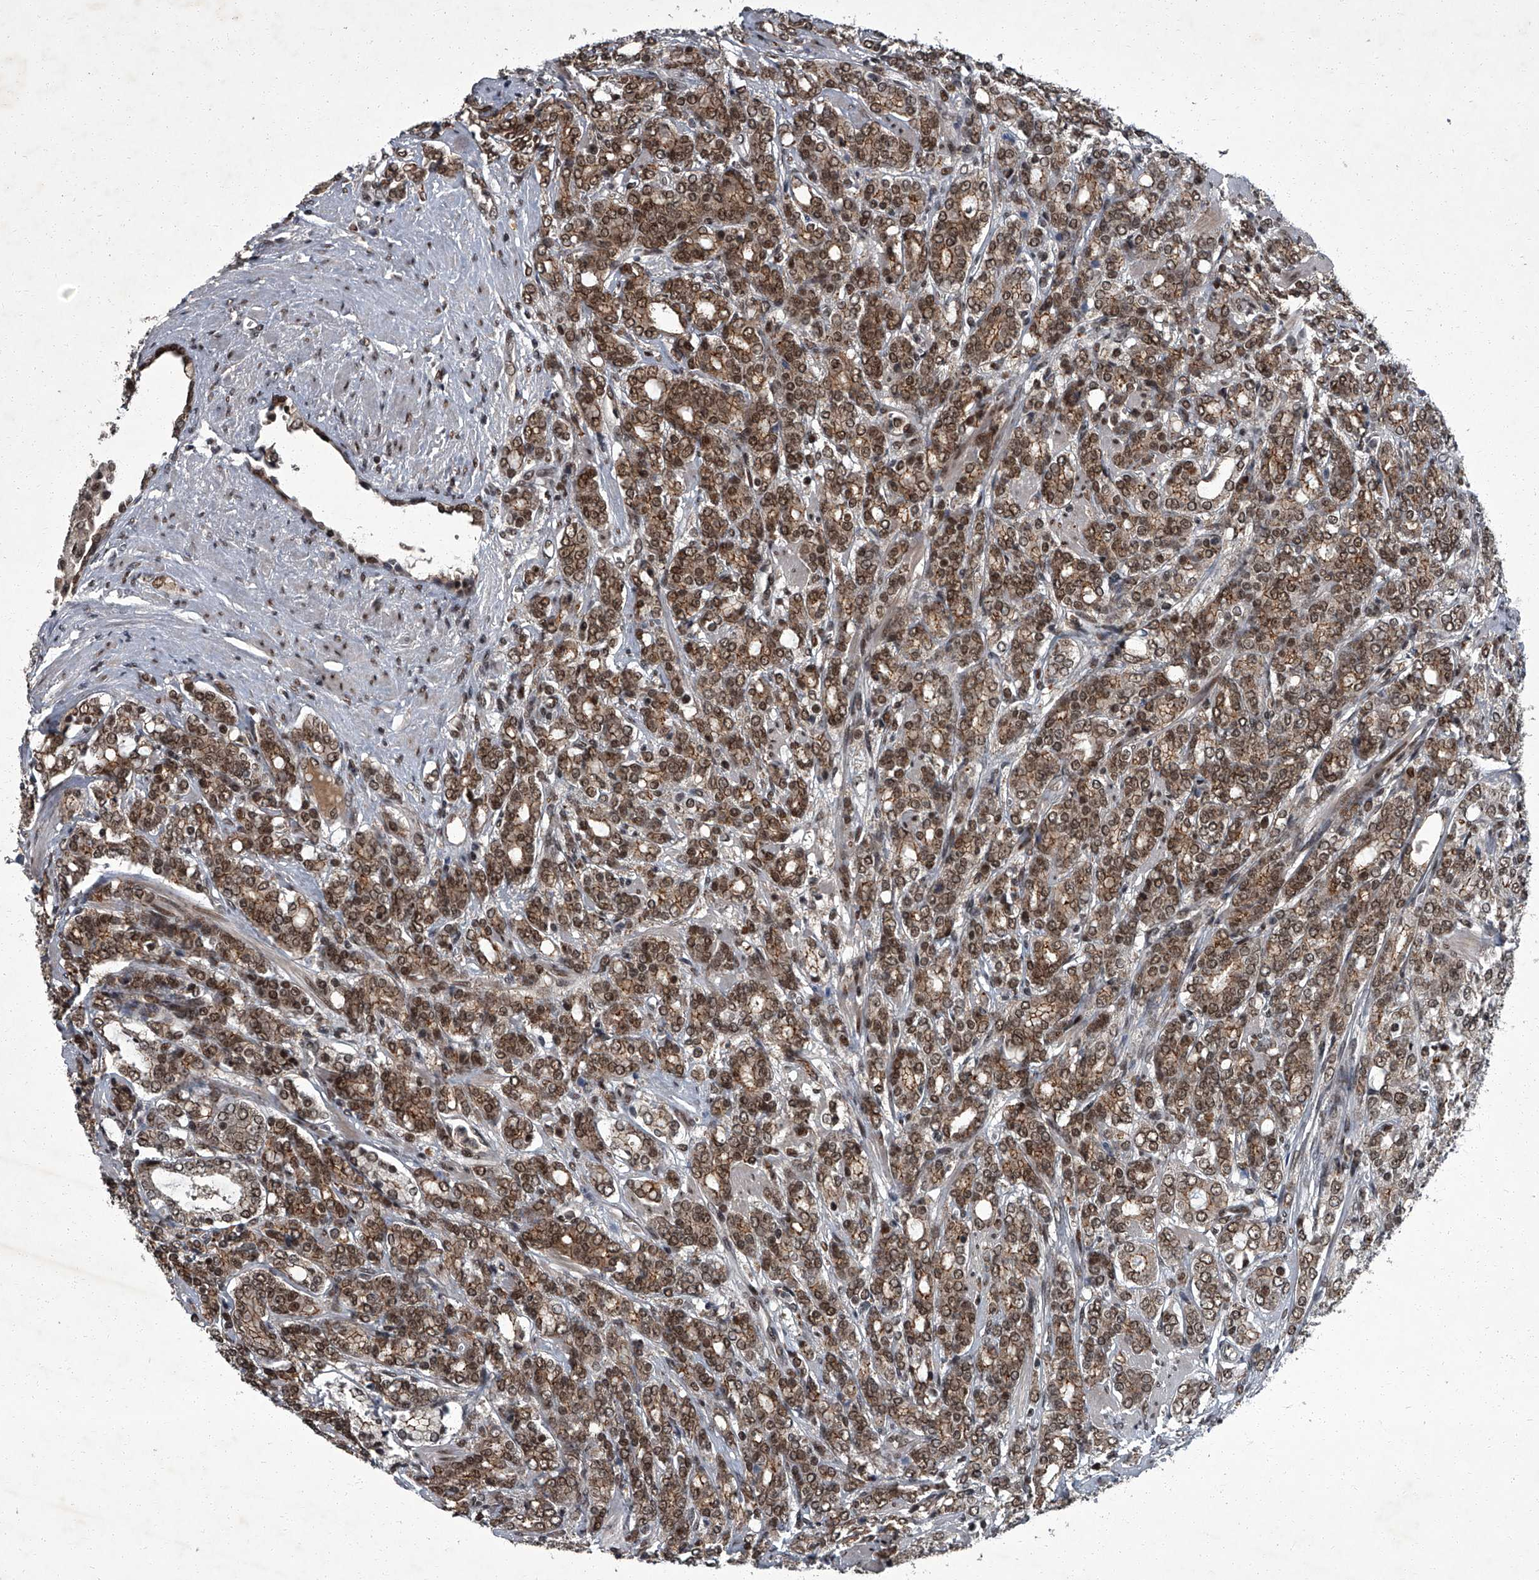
{"staining": {"intensity": "moderate", "quantity": ">75%", "location": "cytoplasmic/membranous,nuclear"}, "tissue": "prostate cancer", "cell_type": "Tumor cells", "image_type": "cancer", "snomed": [{"axis": "morphology", "description": "Adenocarcinoma, High grade"}, {"axis": "topography", "description": "Prostate"}], "caption": "Immunohistochemical staining of prostate cancer displays medium levels of moderate cytoplasmic/membranous and nuclear protein expression in approximately >75% of tumor cells.", "gene": "ZNF518B", "patient": {"sex": "male", "age": 62}}